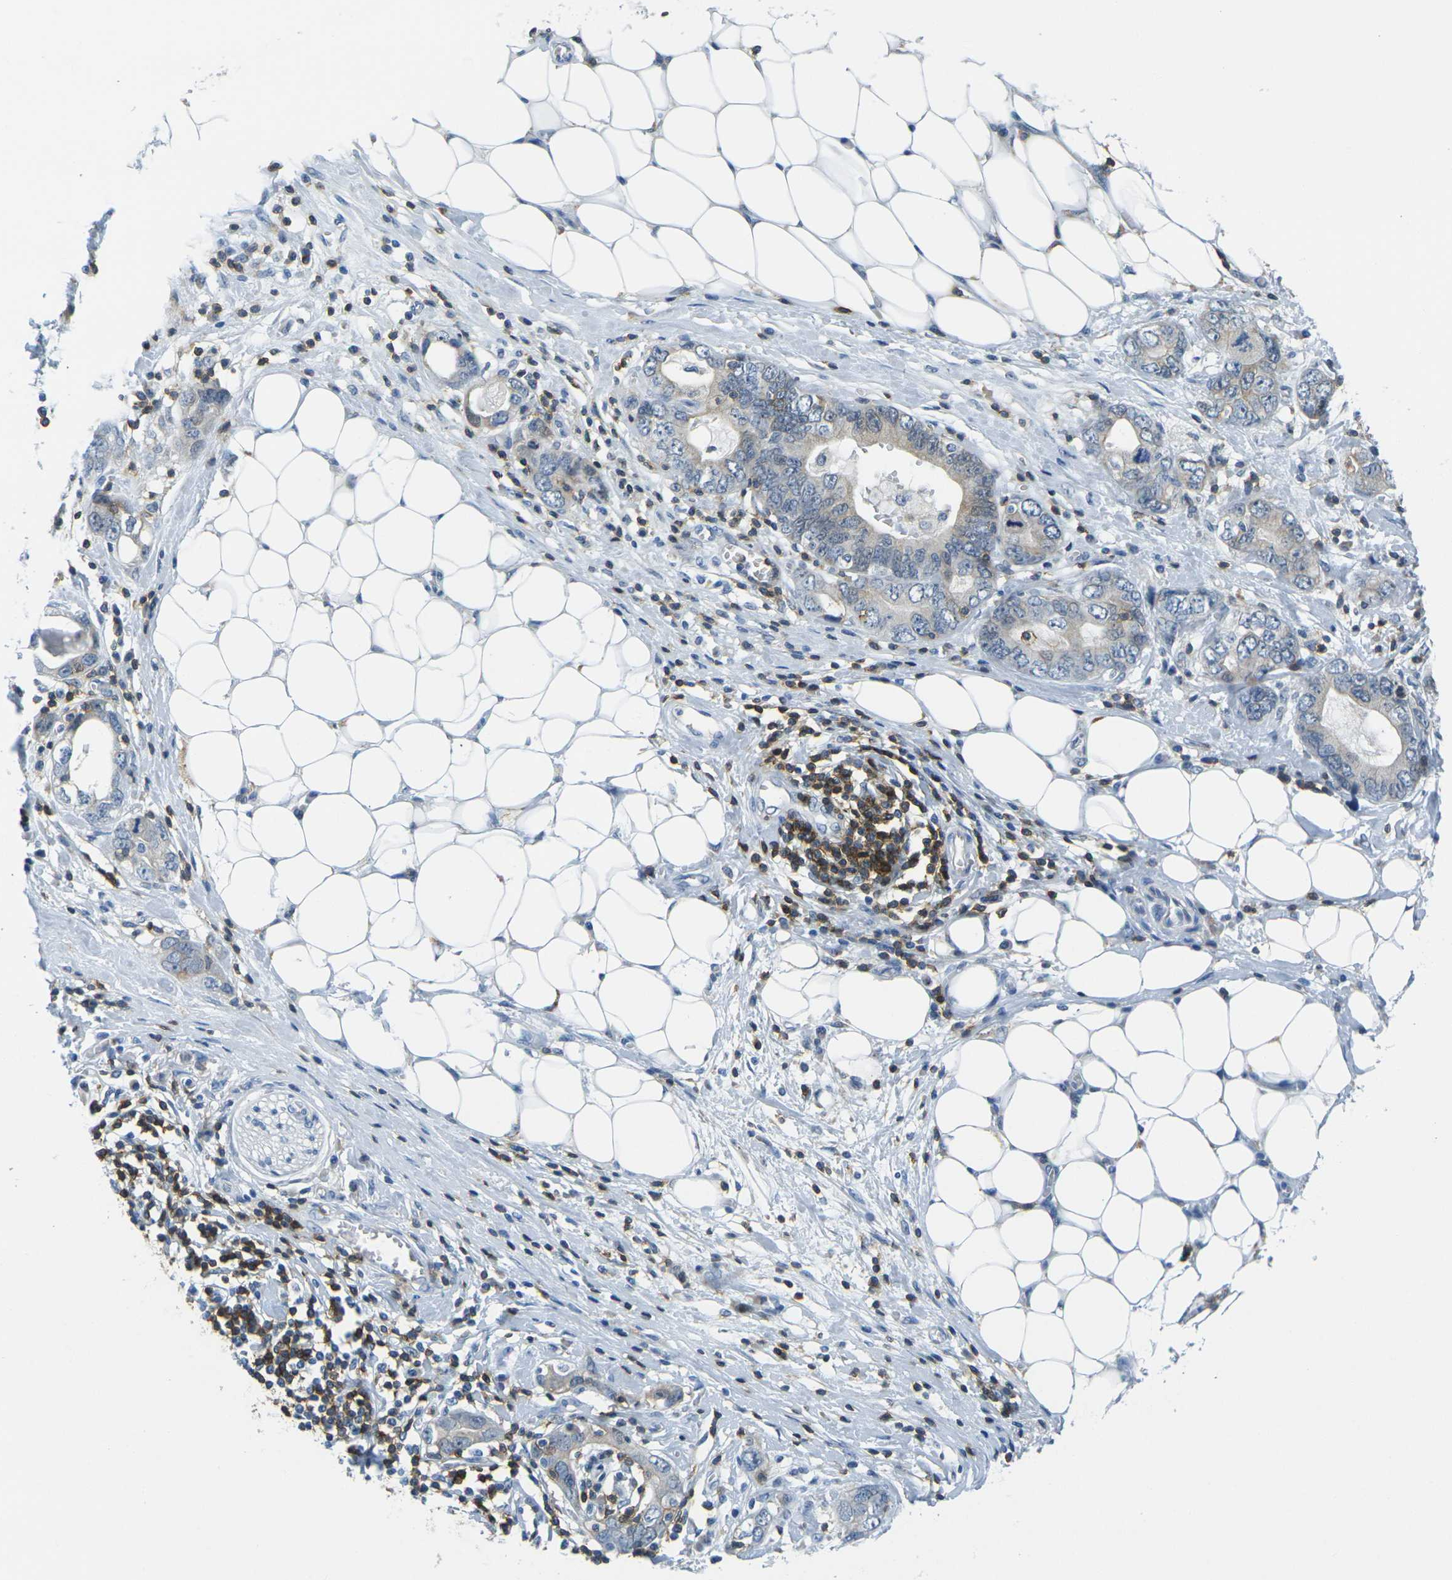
{"staining": {"intensity": "weak", "quantity": "25%-75%", "location": "cytoplasmic/membranous"}, "tissue": "stomach cancer", "cell_type": "Tumor cells", "image_type": "cancer", "snomed": [{"axis": "morphology", "description": "Adenocarcinoma, NOS"}, {"axis": "topography", "description": "Stomach, lower"}], "caption": "High-magnification brightfield microscopy of adenocarcinoma (stomach) stained with DAB (brown) and counterstained with hematoxylin (blue). tumor cells exhibit weak cytoplasmic/membranous expression is identified in about25%-75% of cells.", "gene": "CD3D", "patient": {"sex": "female", "age": 93}}